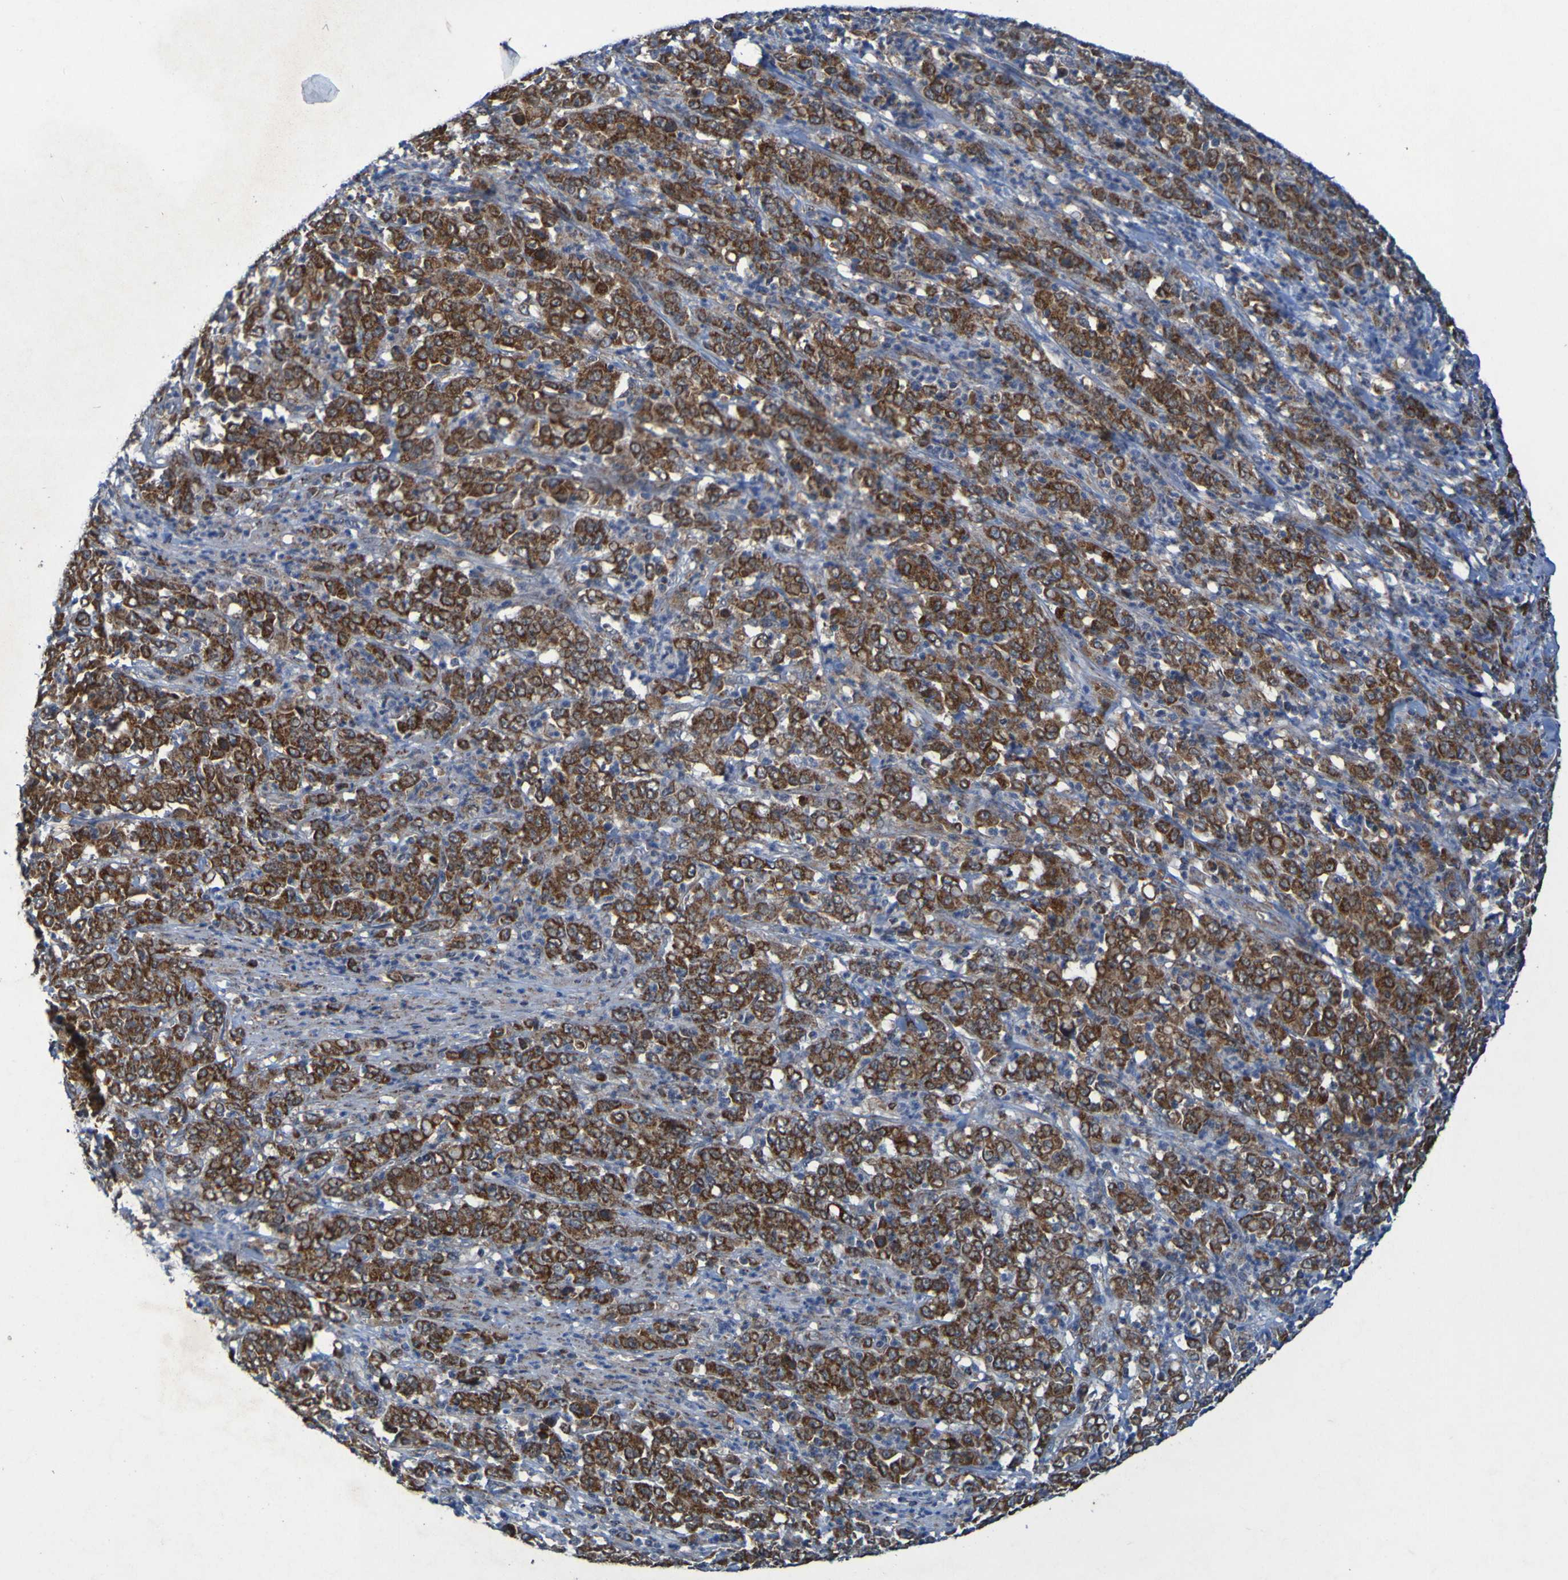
{"staining": {"intensity": "strong", "quantity": ">75%", "location": "cytoplasmic/membranous"}, "tissue": "stomach cancer", "cell_type": "Tumor cells", "image_type": "cancer", "snomed": [{"axis": "morphology", "description": "Adenocarcinoma, NOS"}, {"axis": "topography", "description": "Stomach, lower"}], "caption": "There is high levels of strong cytoplasmic/membranous positivity in tumor cells of stomach adenocarcinoma, as demonstrated by immunohistochemical staining (brown color).", "gene": "CCDC51", "patient": {"sex": "female", "age": 71}}